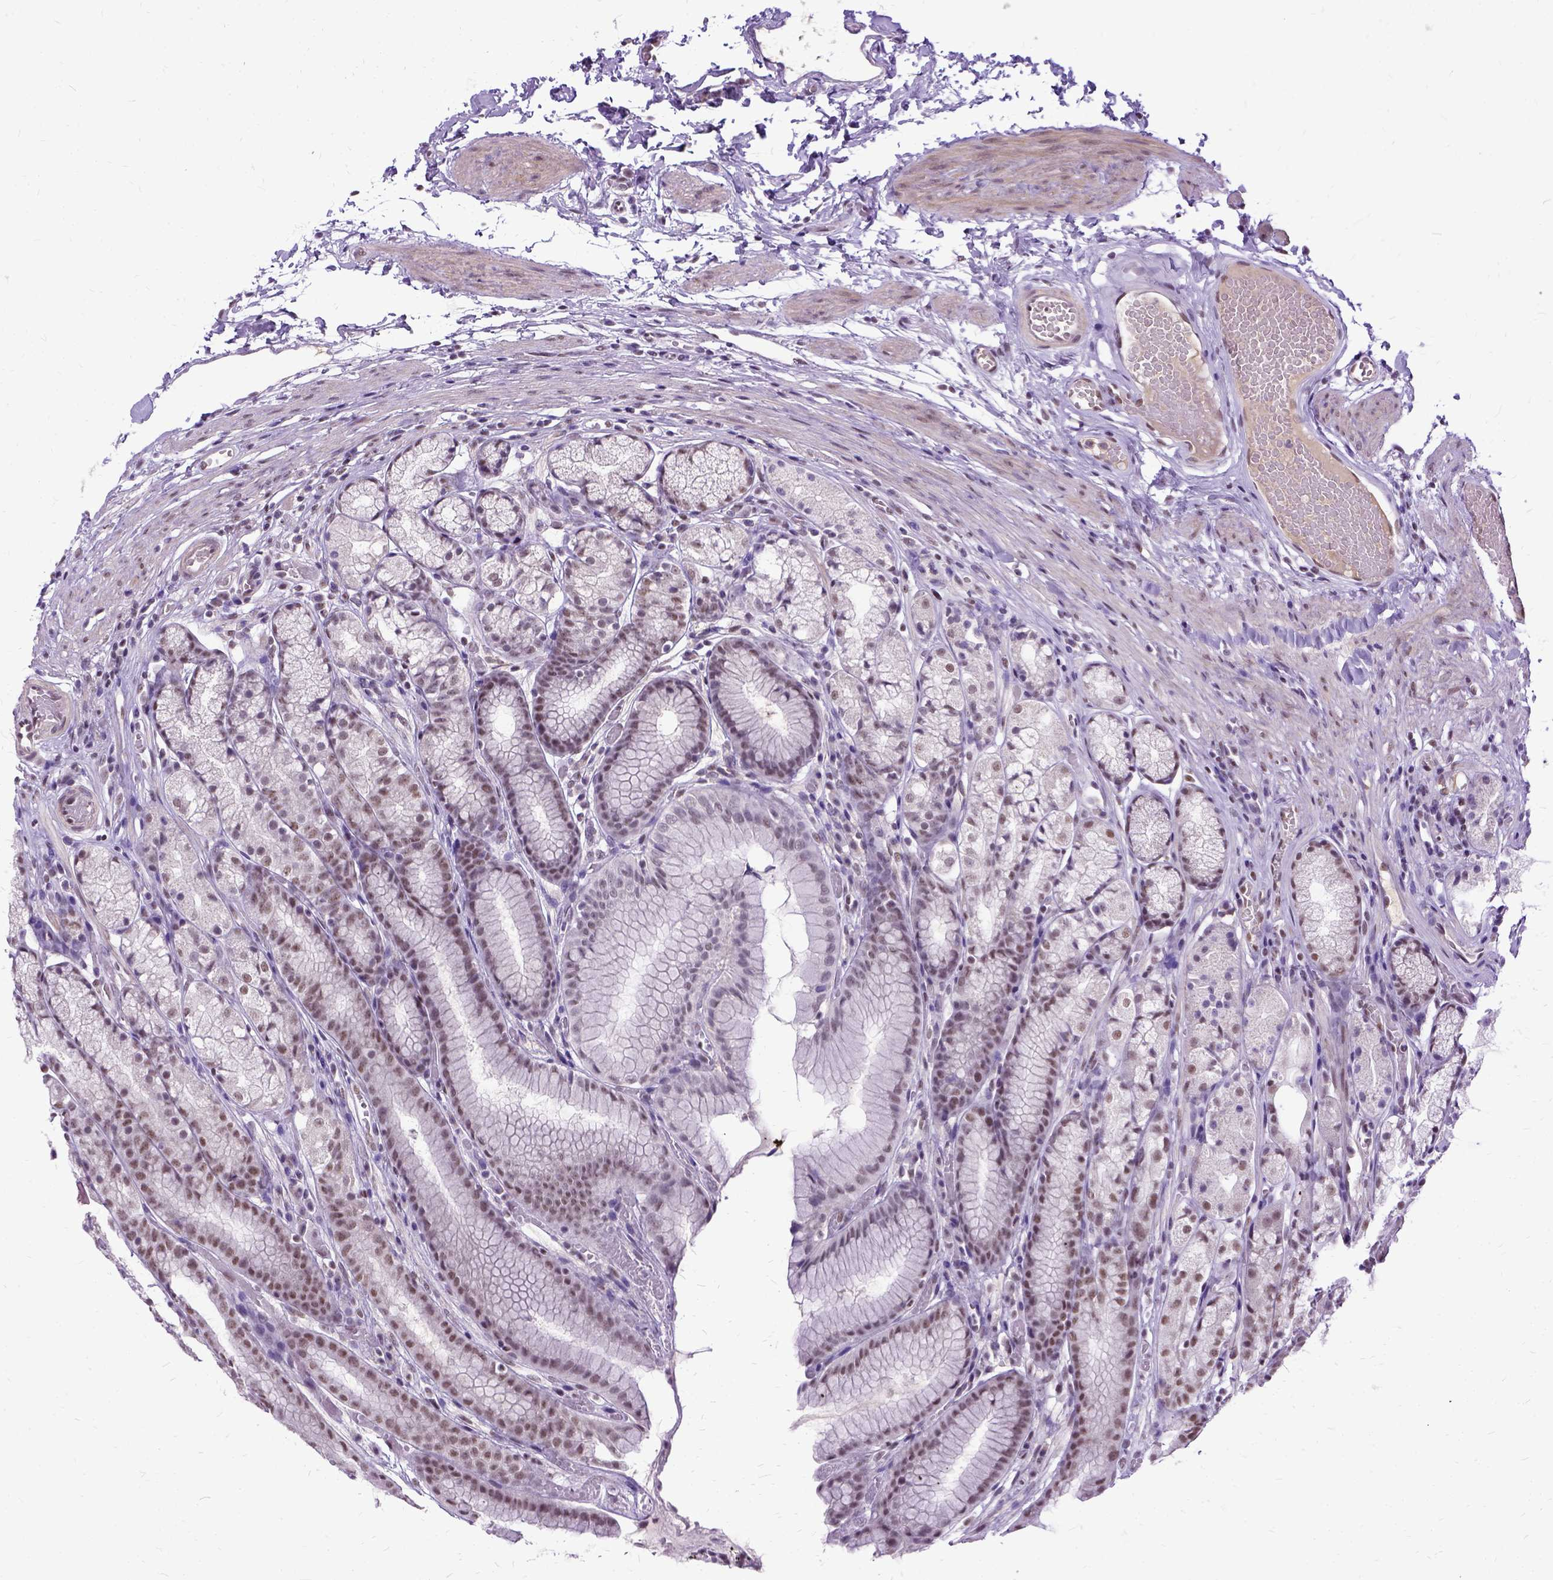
{"staining": {"intensity": "moderate", "quantity": "25%-75%", "location": "nuclear"}, "tissue": "stomach", "cell_type": "Glandular cells", "image_type": "normal", "snomed": [{"axis": "morphology", "description": "Normal tissue, NOS"}, {"axis": "topography", "description": "Stomach"}], "caption": "Immunohistochemistry of unremarkable stomach shows medium levels of moderate nuclear expression in about 25%-75% of glandular cells.", "gene": "SETD1A", "patient": {"sex": "male", "age": 70}}